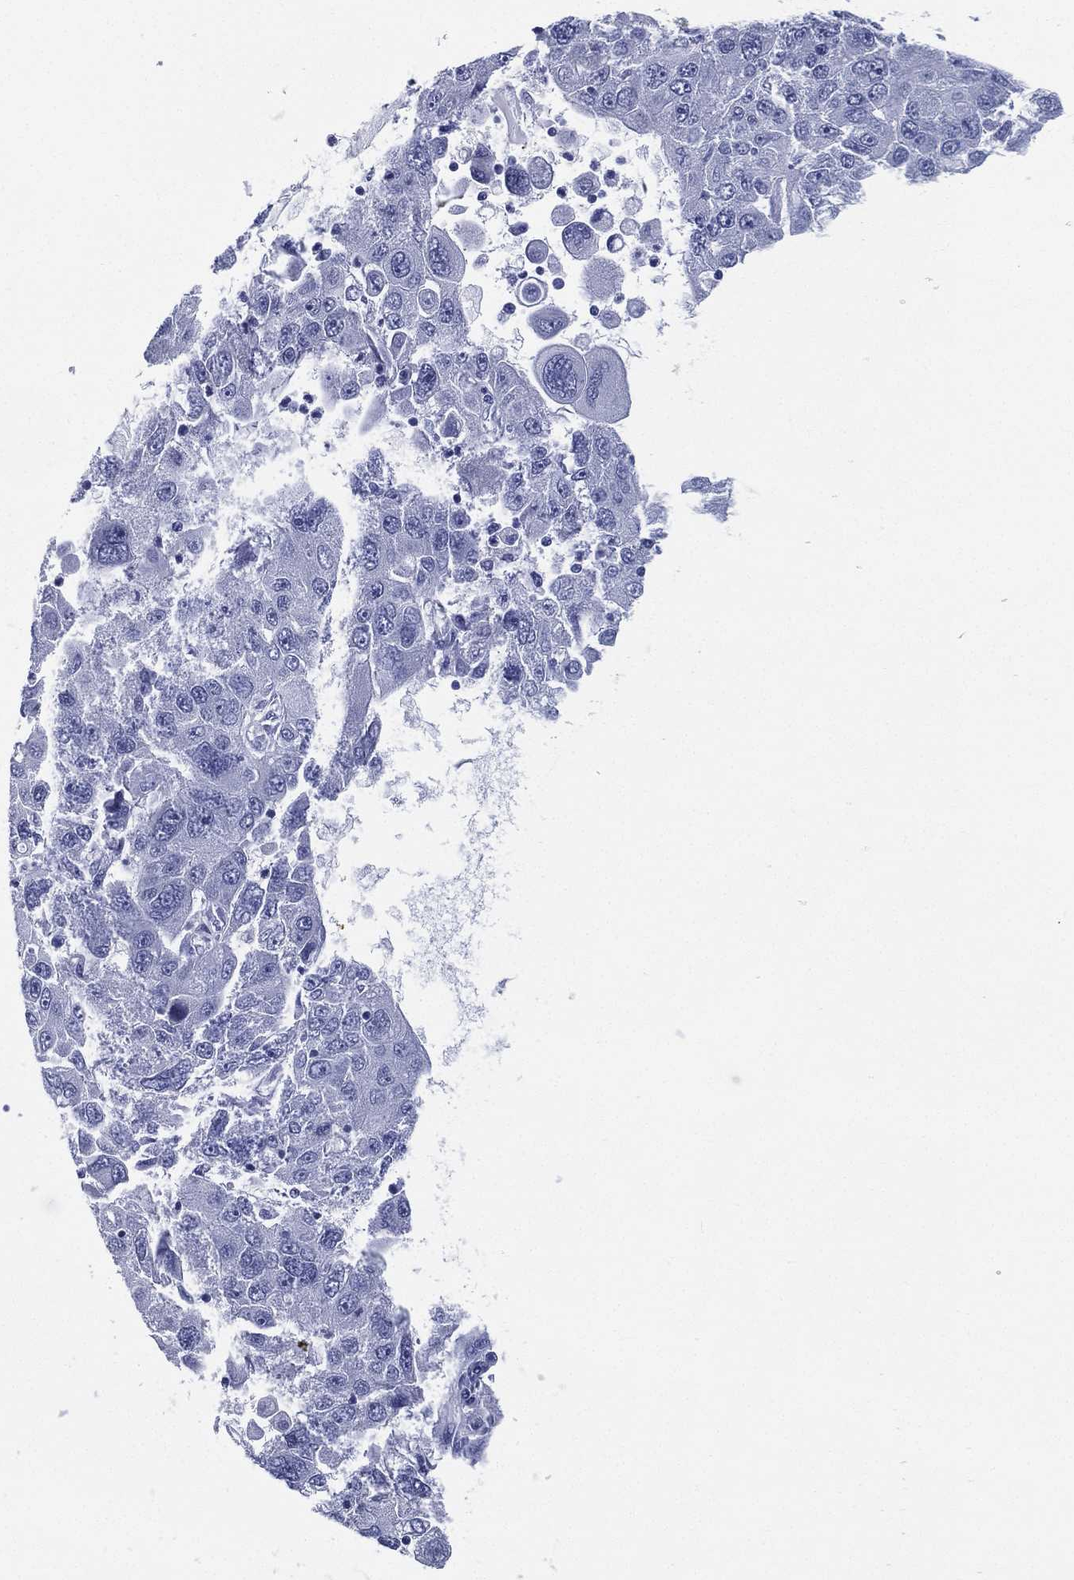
{"staining": {"intensity": "negative", "quantity": "none", "location": "none"}, "tissue": "stomach cancer", "cell_type": "Tumor cells", "image_type": "cancer", "snomed": [{"axis": "morphology", "description": "Adenocarcinoma, NOS"}, {"axis": "topography", "description": "Stomach"}], "caption": "The photomicrograph demonstrates no staining of tumor cells in stomach cancer.", "gene": "RSPH4A", "patient": {"sex": "male", "age": 56}}